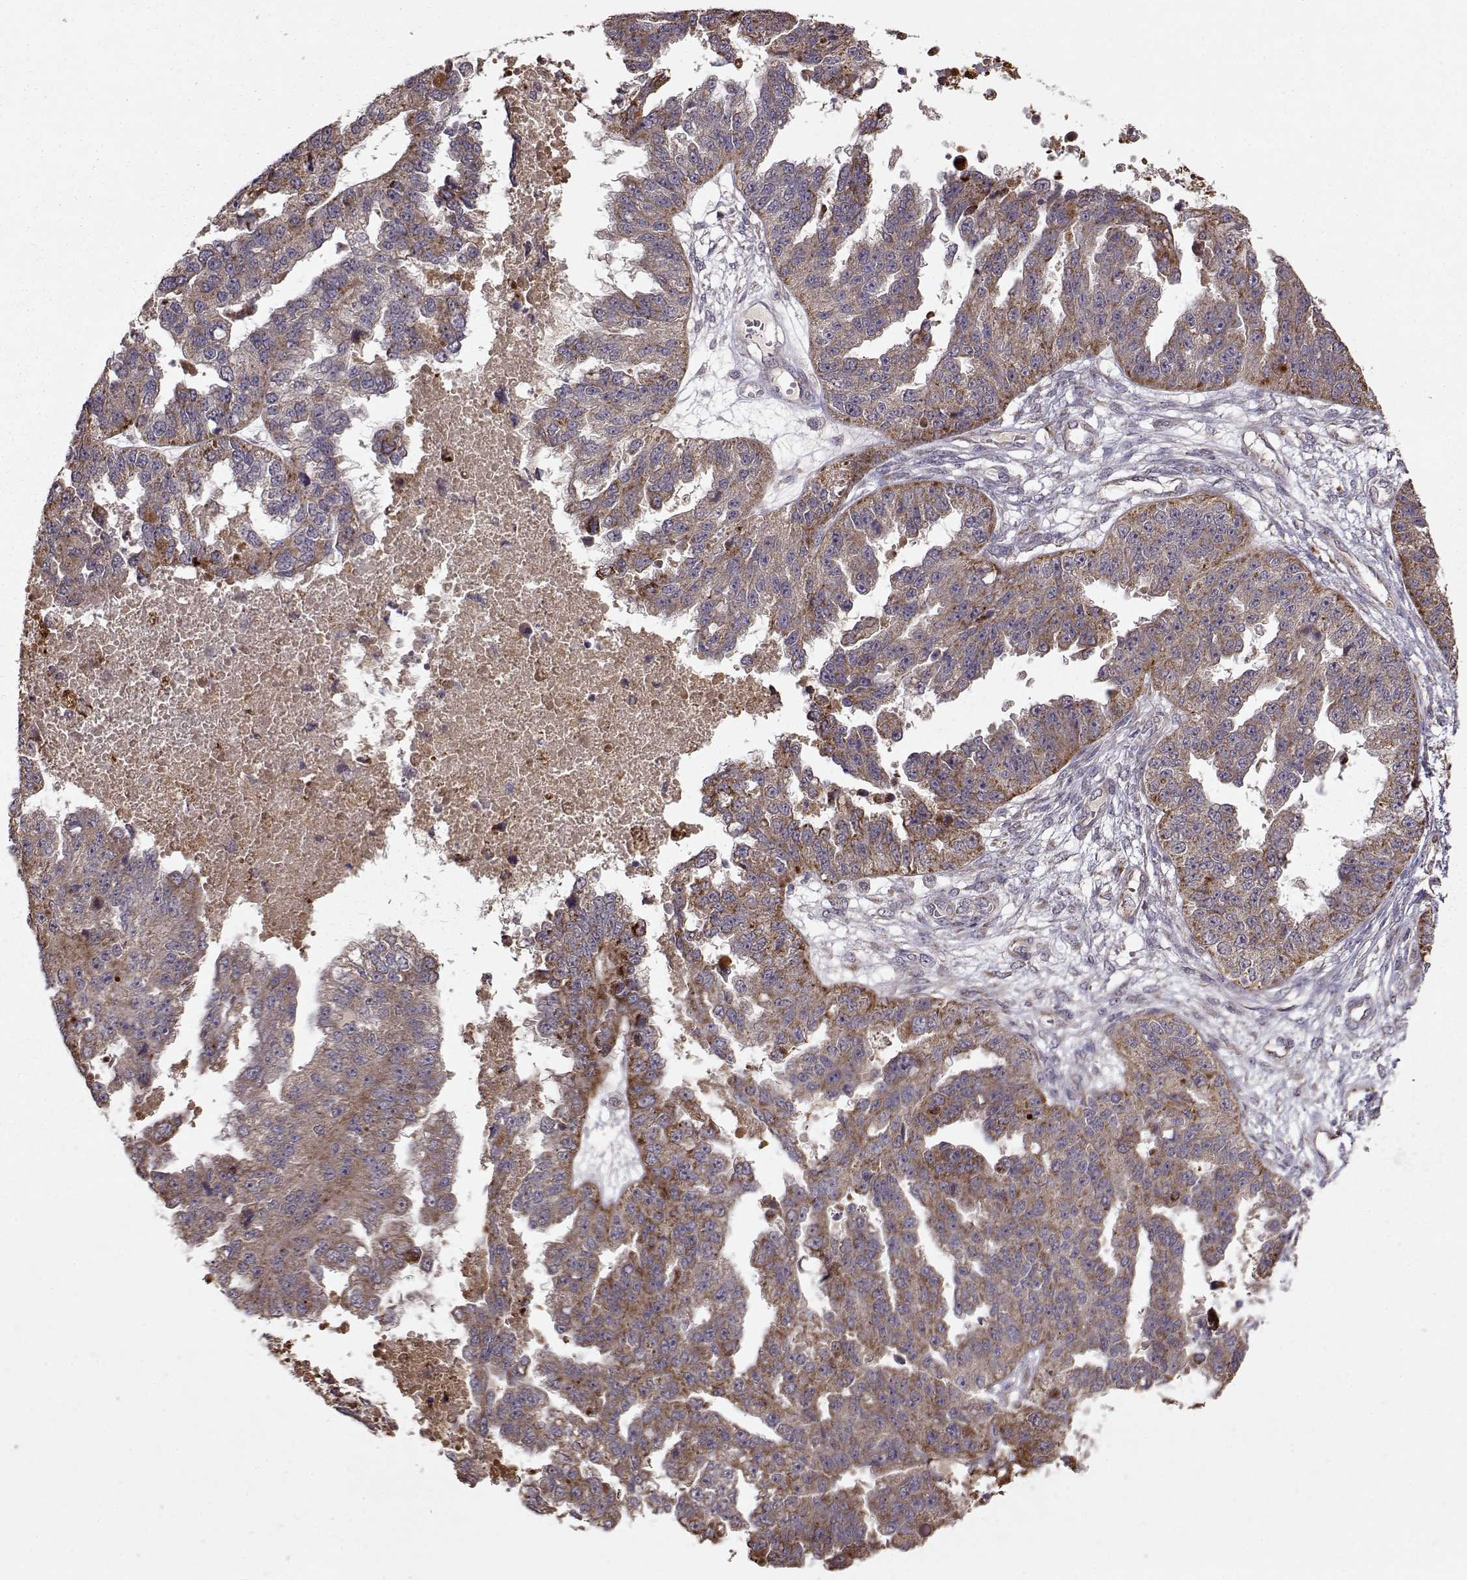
{"staining": {"intensity": "moderate", "quantity": ">75%", "location": "cytoplasmic/membranous"}, "tissue": "ovarian cancer", "cell_type": "Tumor cells", "image_type": "cancer", "snomed": [{"axis": "morphology", "description": "Cystadenocarcinoma, serous, NOS"}, {"axis": "topography", "description": "Ovary"}], "caption": "High-power microscopy captured an immunohistochemistry (IHC) histopathology image of ovarian cancer, revealing moderate cytoplasmic/membranous staining in approximately >75% of tumor cells.", "gene": "CMTM3", "patient": {"sex": "female", "age": 58}}